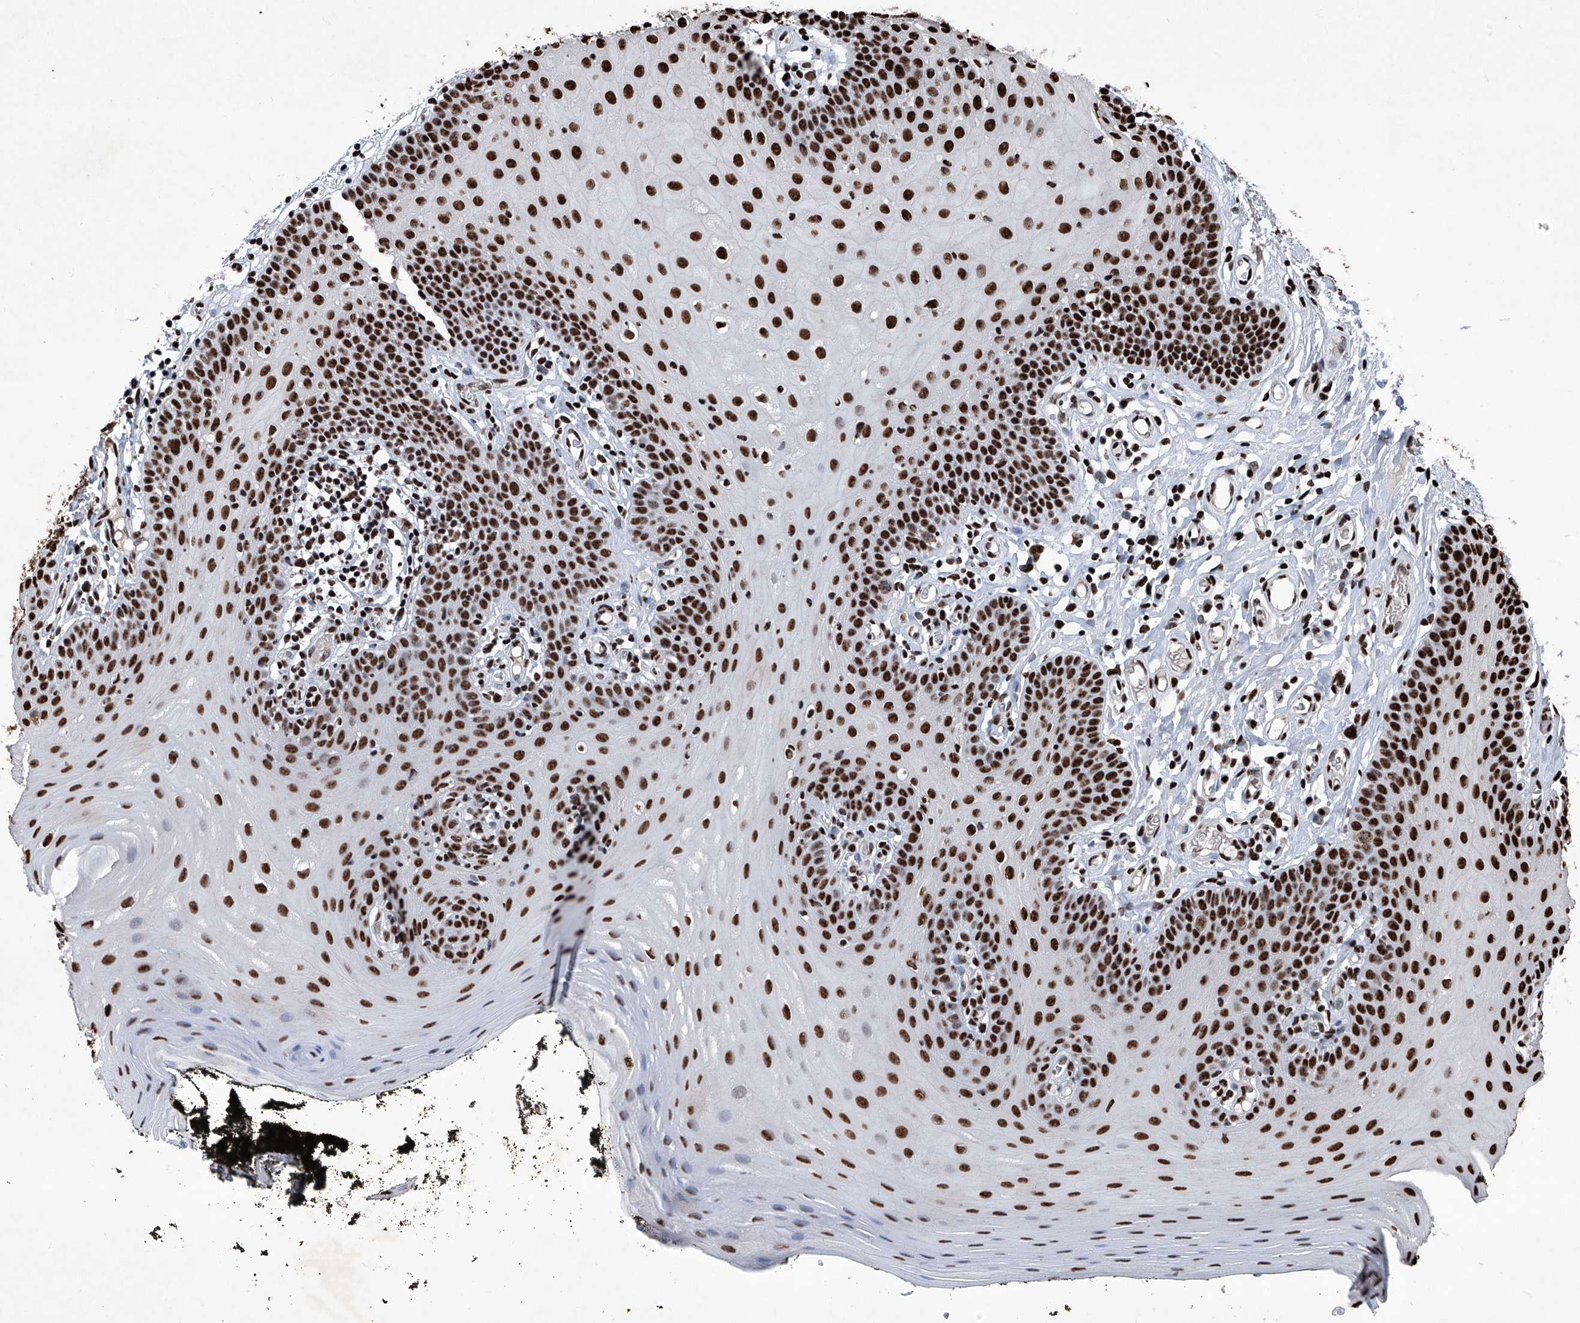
{"staining": {"intensity": "strong", "quantity": ">75%", "location": "nuclear"}, "tissue": "oral mucosa", "cell_type": "Squamous epithelial cells", "image_type": "normal", "snomed": [{"axis": "morphology", "description": "Normal tissue, NOS"}, {"axis": "topography", "description": "Oral tissue"}], "caption": "High-power microscopy captured an immunohistochemistry (IHC) micrograph of unremarkable oral mucosa, revealing strong nuclear expression in about >75% of squamous epithelial cells. The protein of interest is shown in brown color, while the nuclei are stained blue.", "gene": "DDX39B", "patient": {"sex": "male", "age": 74}}